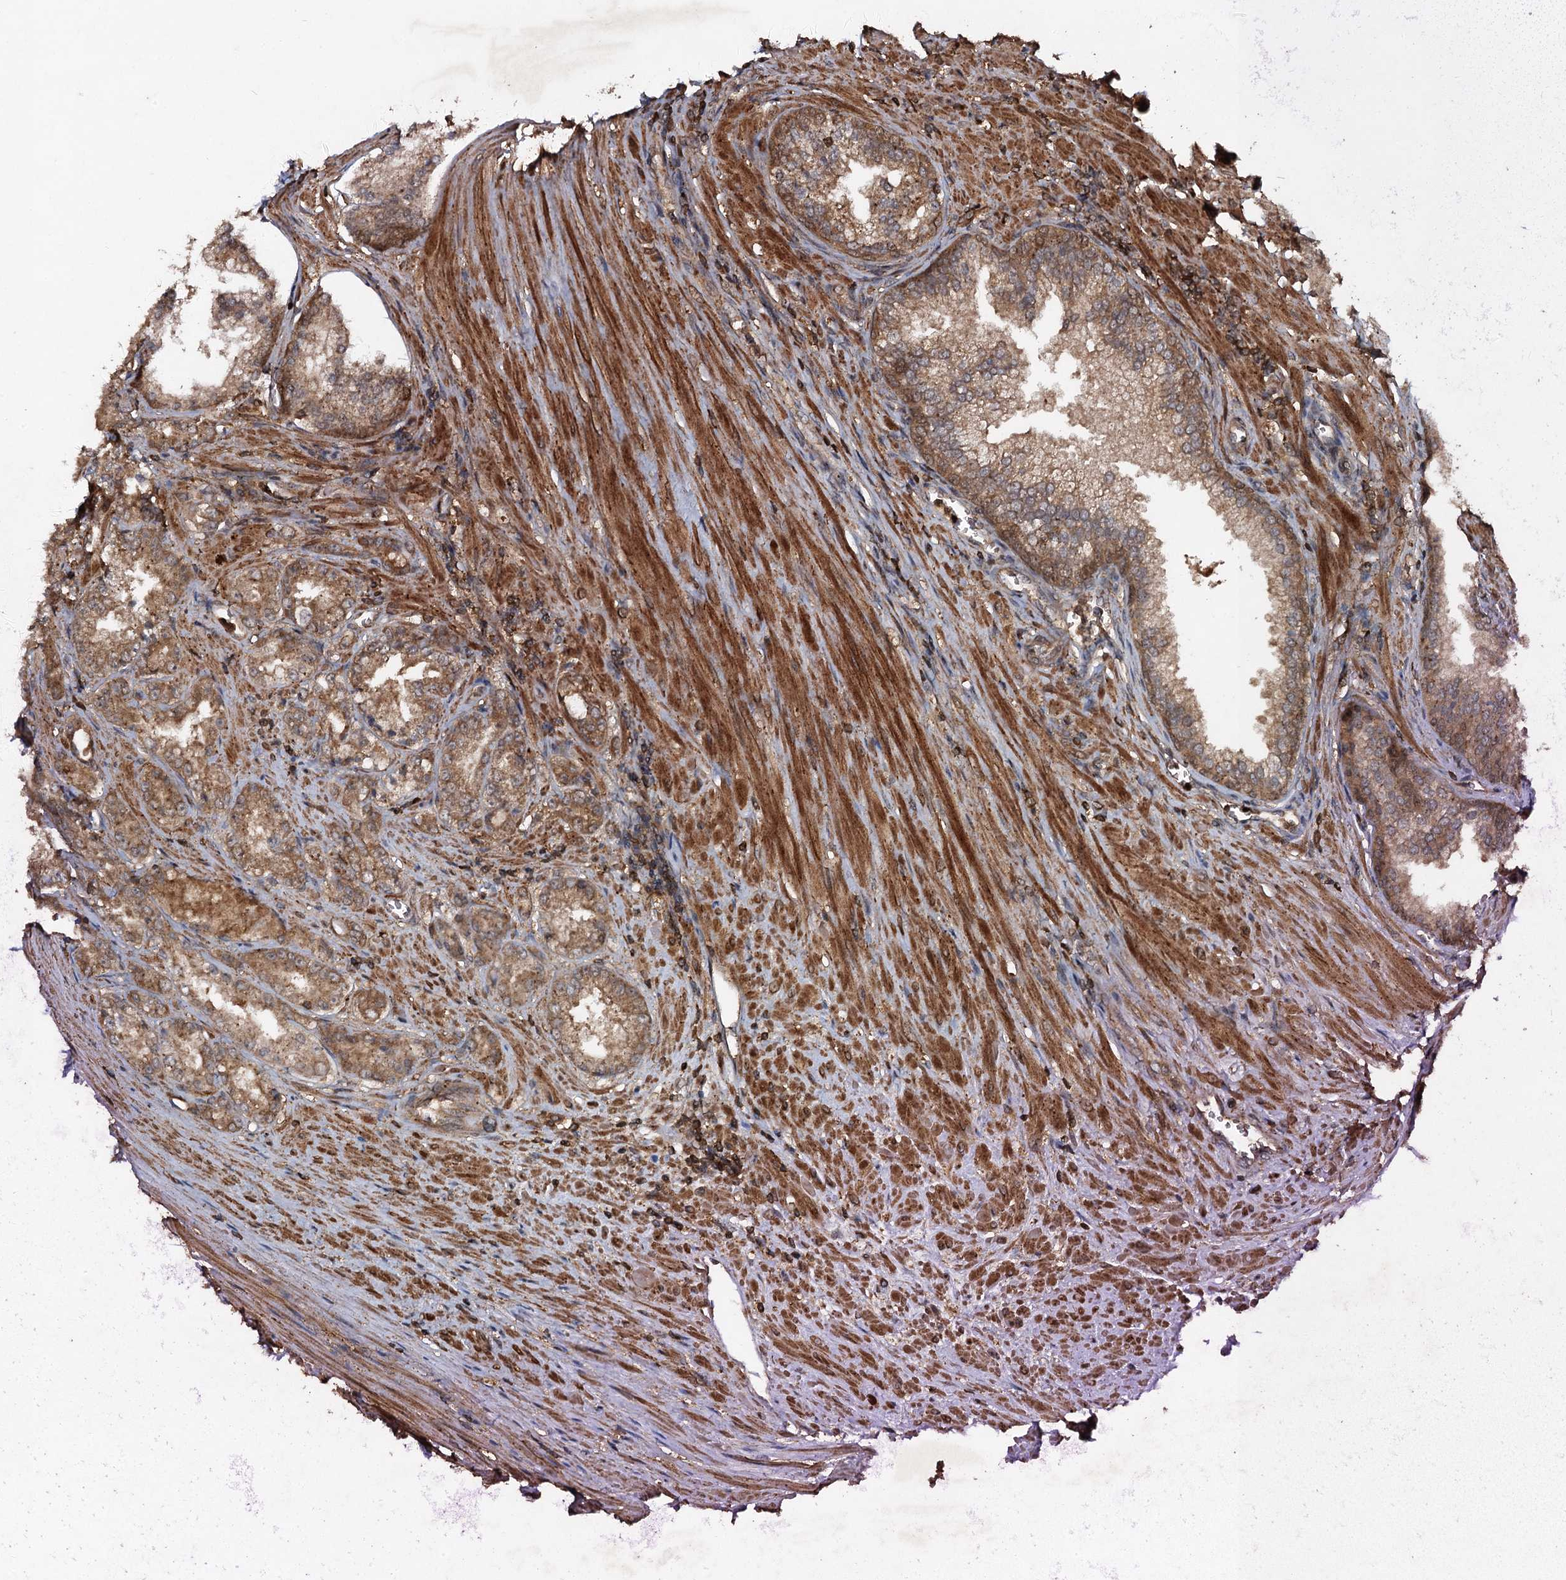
{"staining": {"intensity": "moderate", "quantity": ">75%", "location": "cytoplasmic/membranous"}, "tissue": "prostate cancer", "cell_type": "Tumor cells", "image_type": "cancer", "snomed": [{"axis": "morphology", "description": "Adenocarcinoma, High grade"}, {"axis": "topography", "description": "Prostate"}], "caption": "IHC image of human high-grade adenocarcinoma (prostate) stained for a protein (brown), which reveals medium levels of moderate cytoplasmic/membranous expression in approximately >75% of tumor cells.", "gene": "ADGRG3", "patient": {"sex": "male", "age": 72}}